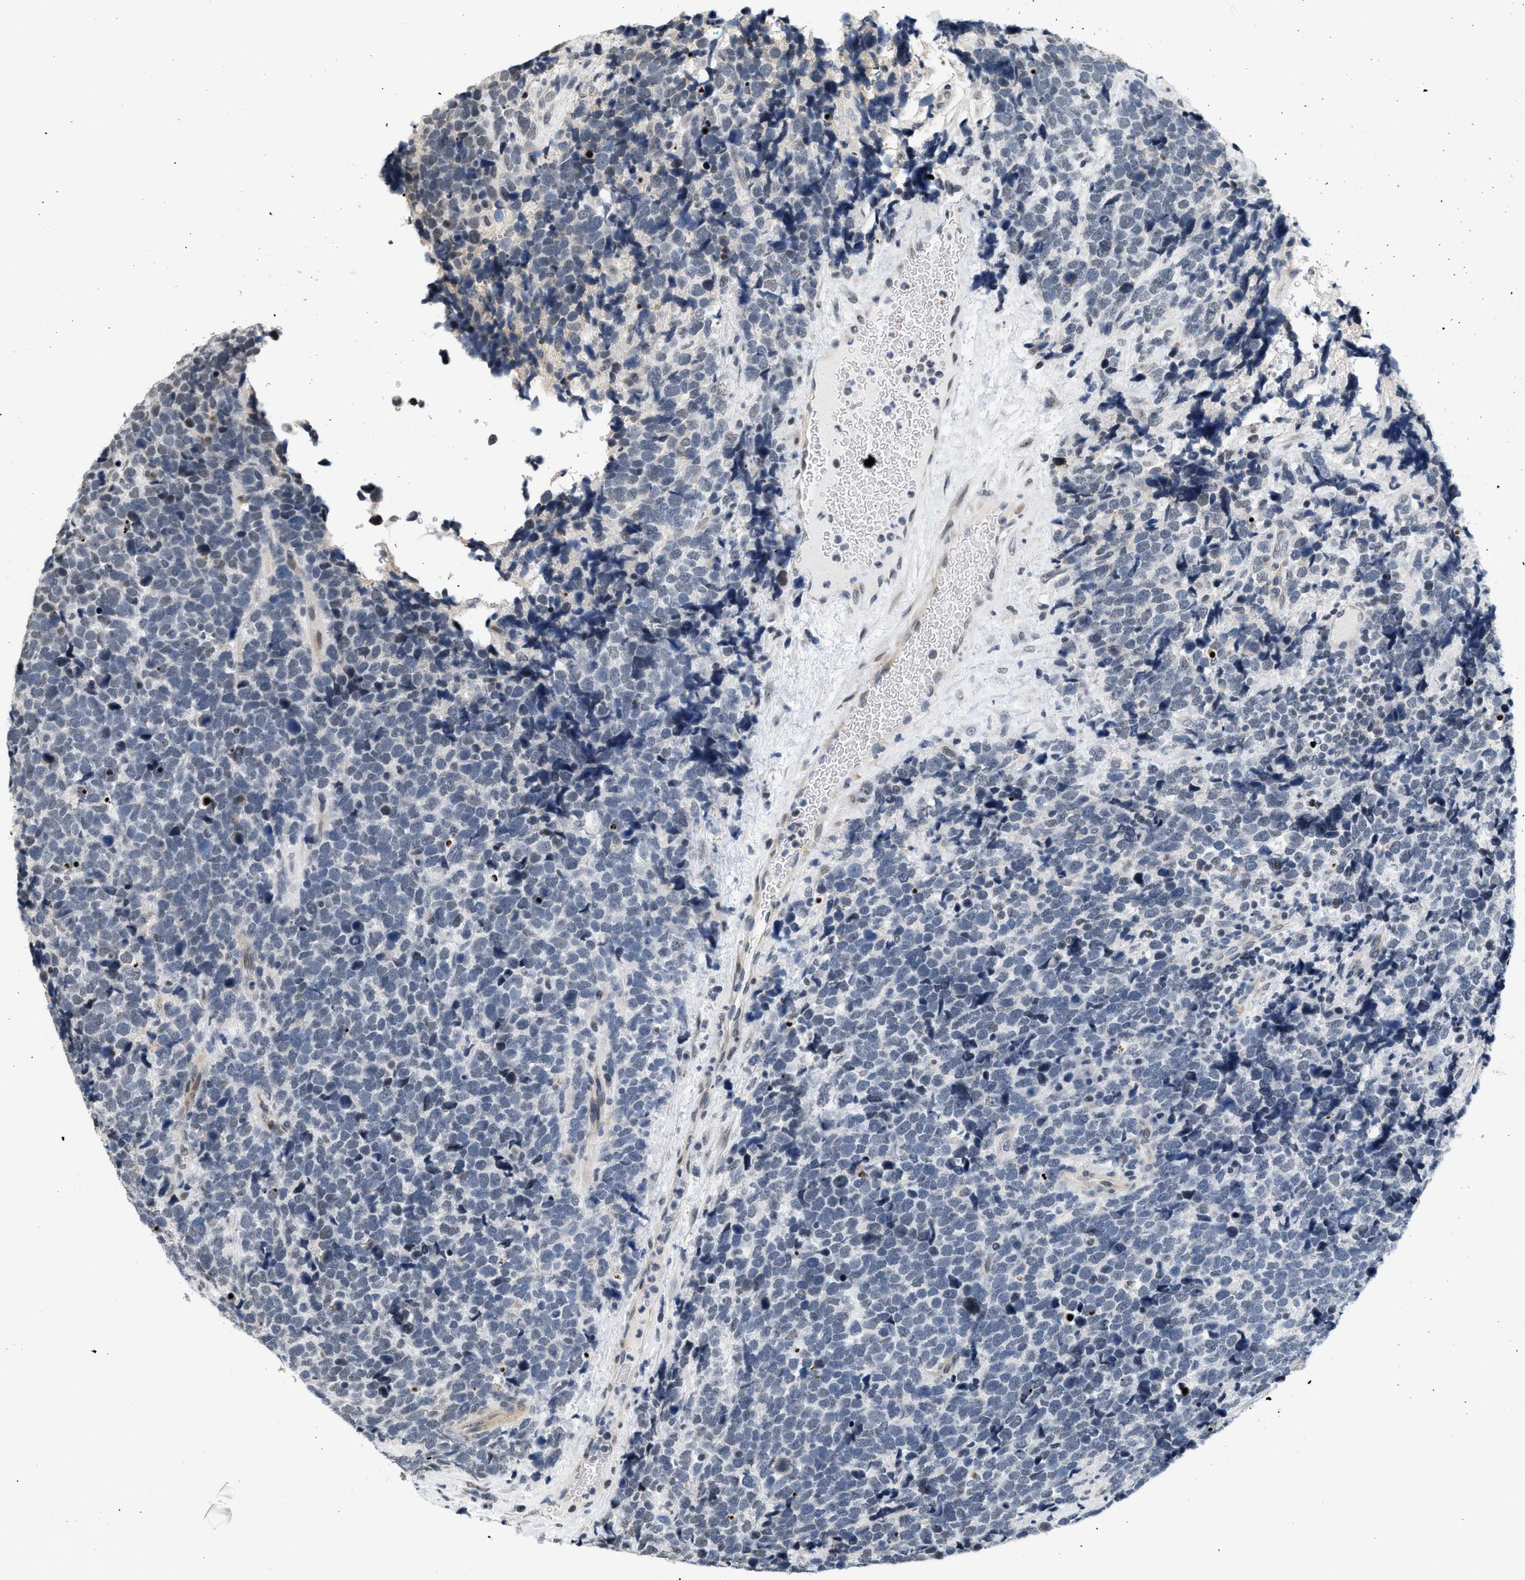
{"staining": {"intensity": "negative", "quantity": "none", "location": "none"}, "tissue": "urothelial cancer", "cell_type": "Tumor cells", "image_type": "cancer", "snomed": [{"axis": "morphology", "description": "Urothelial carcinoma, High grade"}, {"axis": "topography", "description": "Urinary bladder"}], "caption": "Urothelial cancer was stained to show a protein in brown. There is no significant expression in tumor cells.", "gene": "RAF1", "patient": {"sex": "female", "age": 82}}